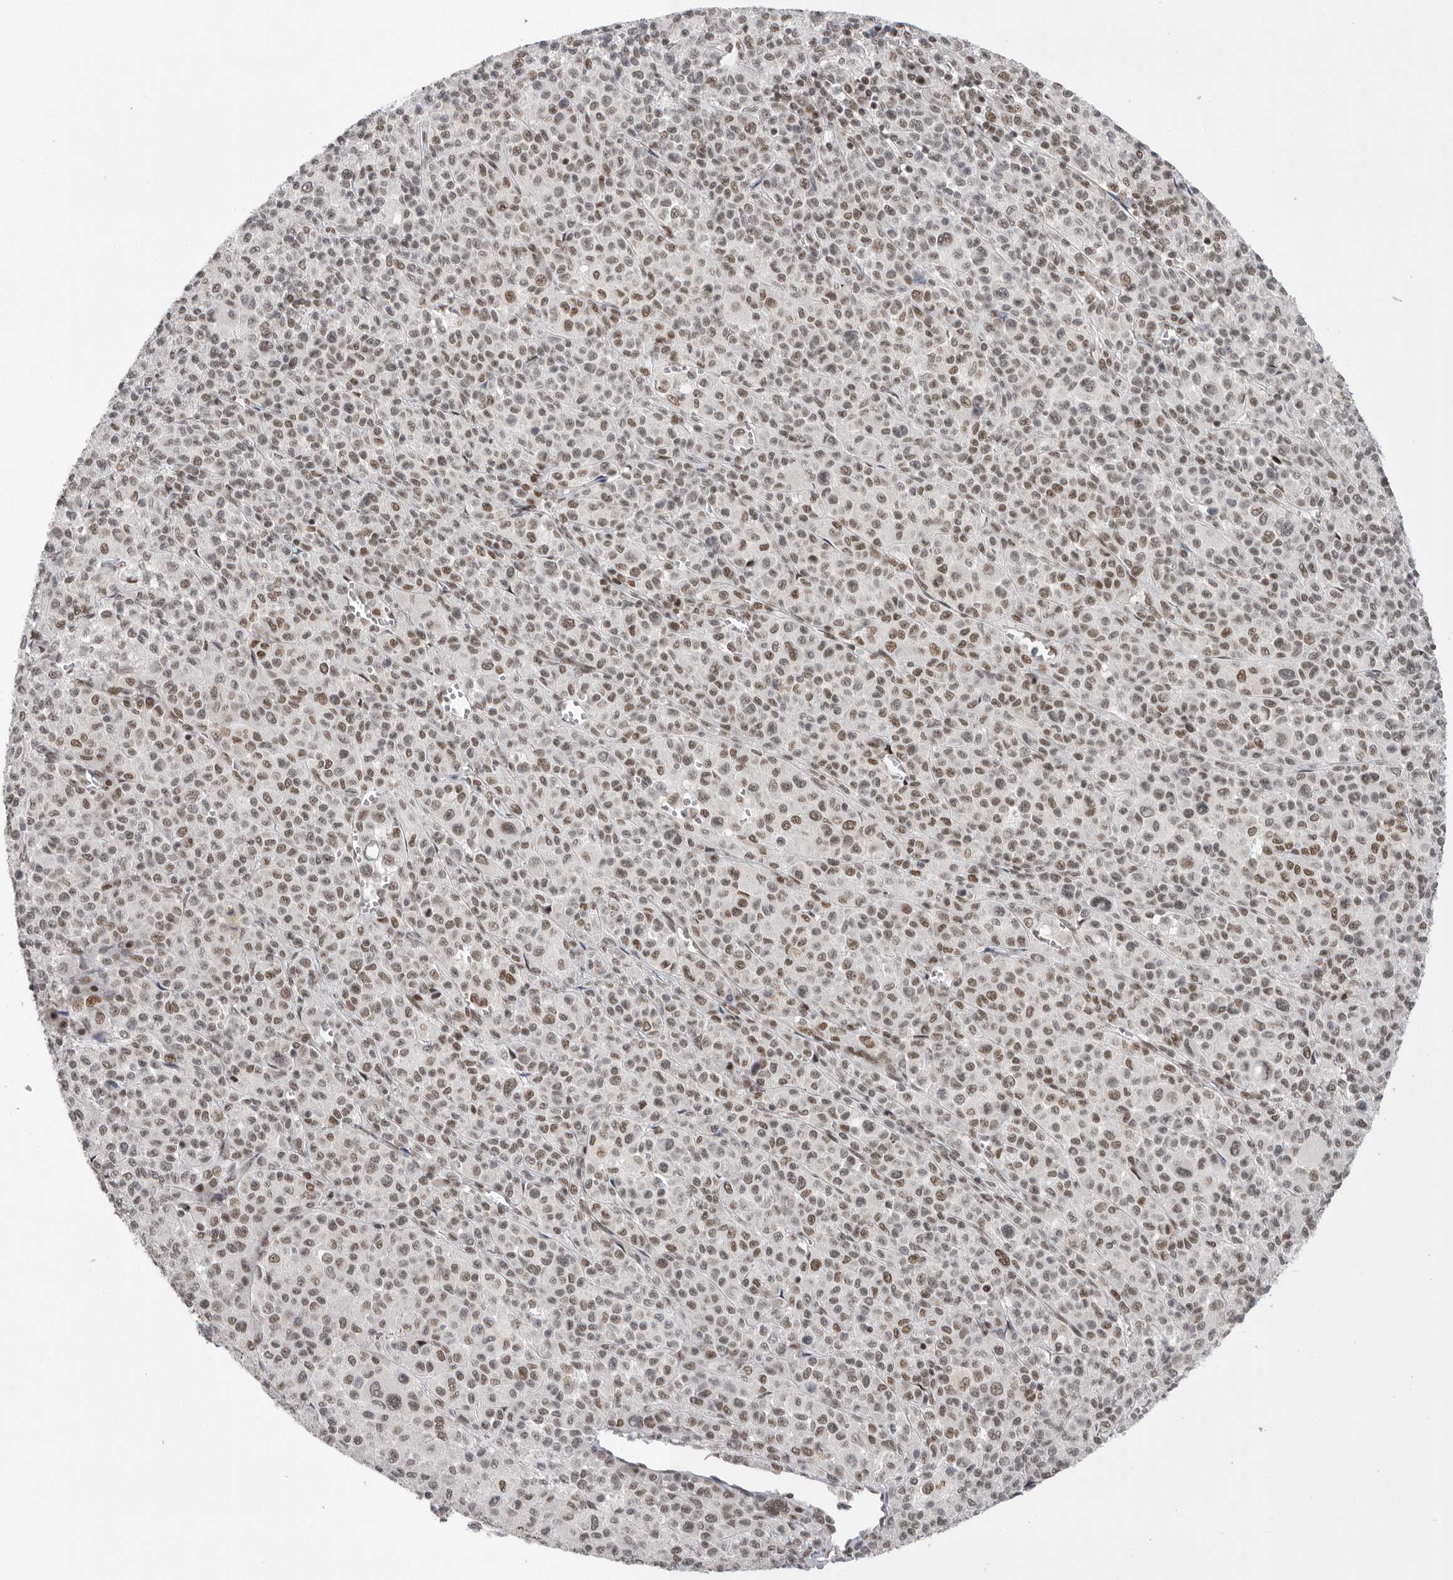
{"staining": {"intensity": "weak", "quantity": ">75%", "location": "nuclear"}, "tissue": "melanoma", "cell_type": "Tumor cells", "image_type": "cancer", "snomed": [{"axis": "morphology", "description": "Malignant melanoma, Metastatic site"}, {"axis": "topography", "description": "Skin"}], "caption": "Weak nuclear staining is seen in approximately >75% of tumor cells in melanoma.", "gene": "POU5F1", "patient": {"sex": "female", "age": 74}}